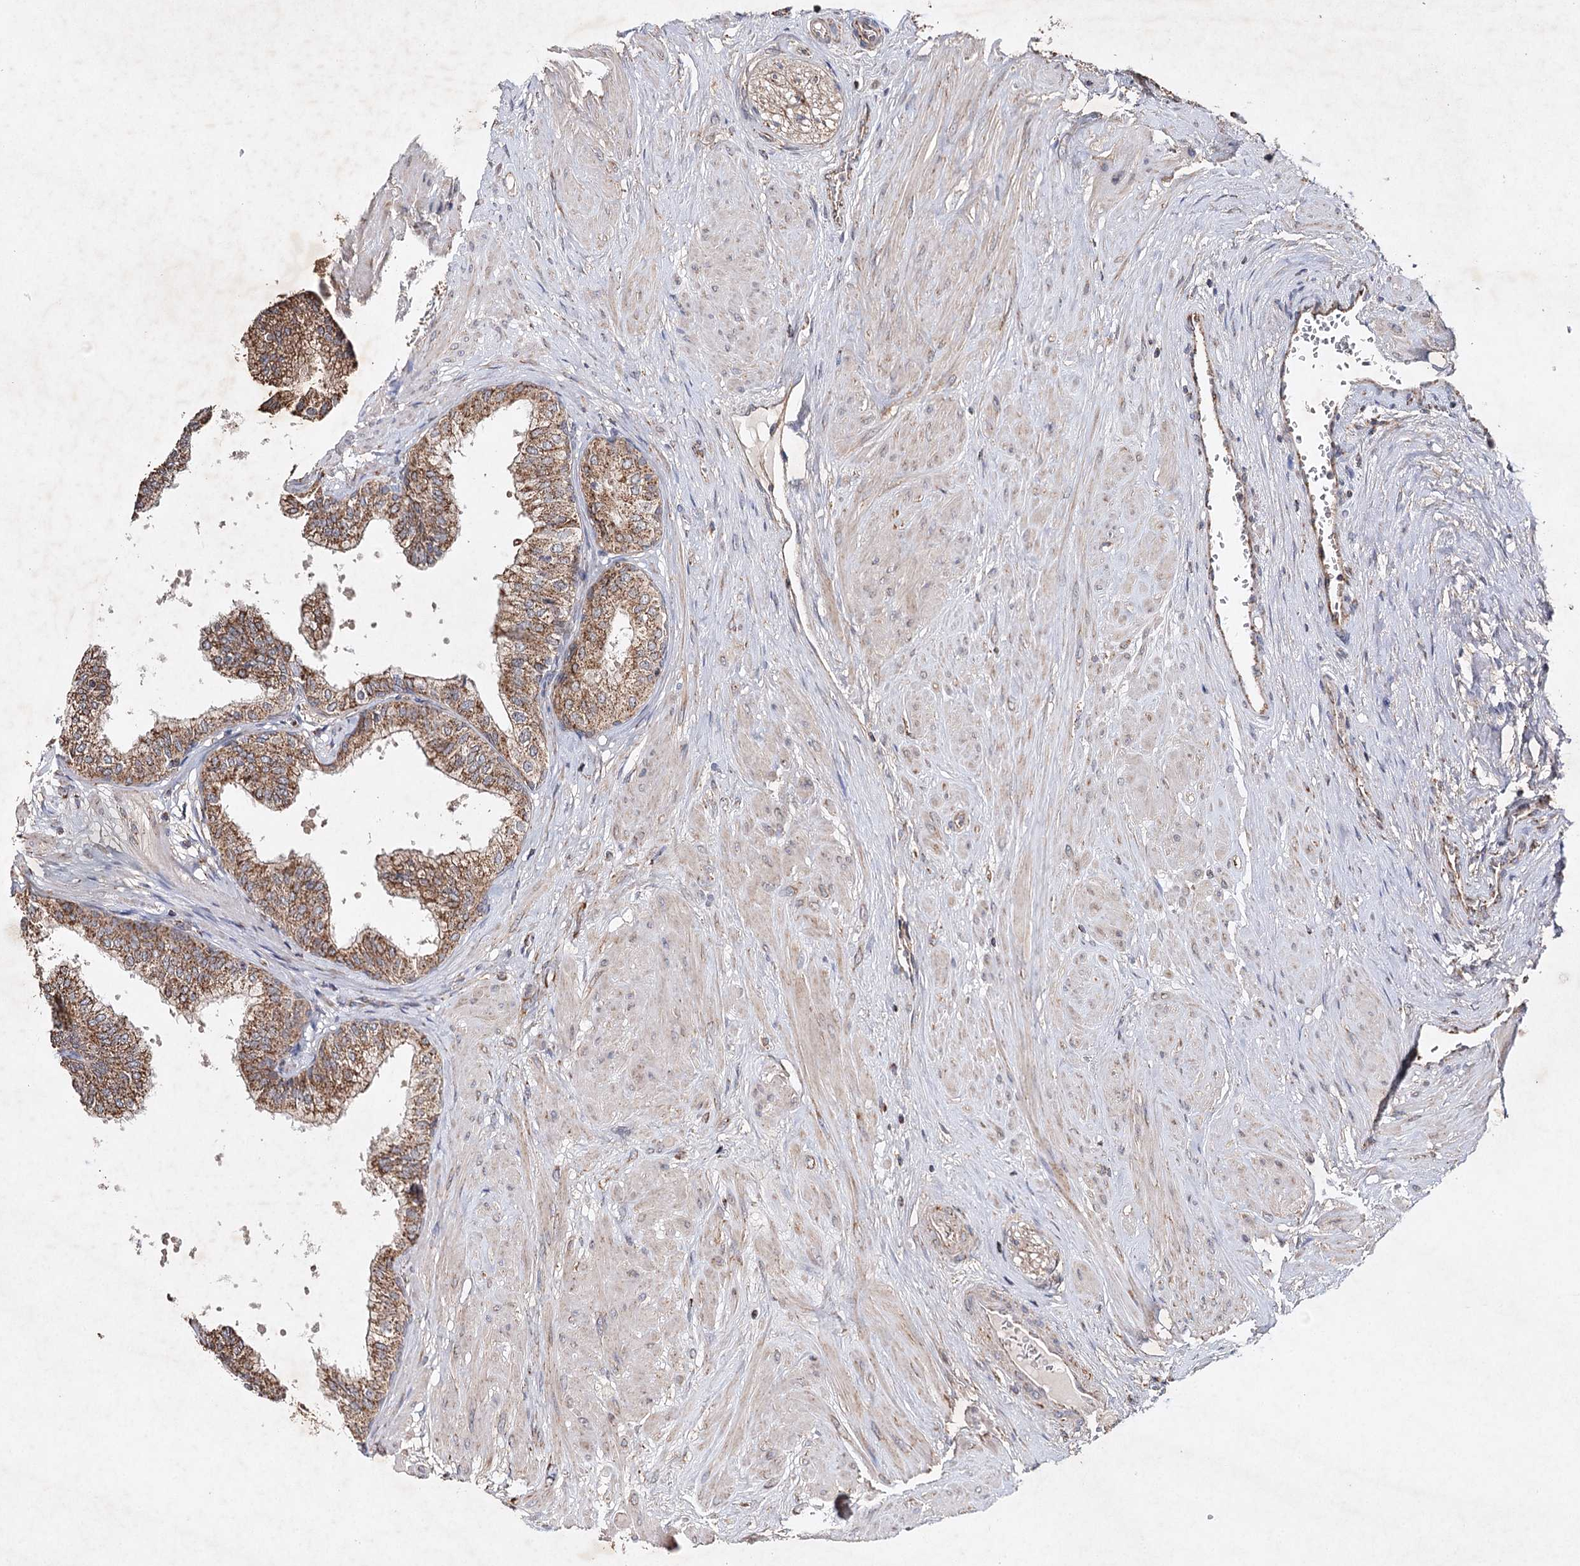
{"staining": {"intensity": "moderate", "quantity": ">75%", "location": "cytoplasmic/membranous"}, "tissue": "prostate", "cell_type": "Glandular cells", "image_type": "normal", "snomed": [{"axis": "morphology", "description": "Normal tissue, NOS"}, {"axis": "topography", "description": "Prostate"}], "caption": "Immunohistochemical staining of unremarkable prostate shows moderate cytoplasmic/membranous protein staining in approximately >75% of glandular cells.", "gene": "PIK3CB", "patient": {"sex": "male", "age": 60}}